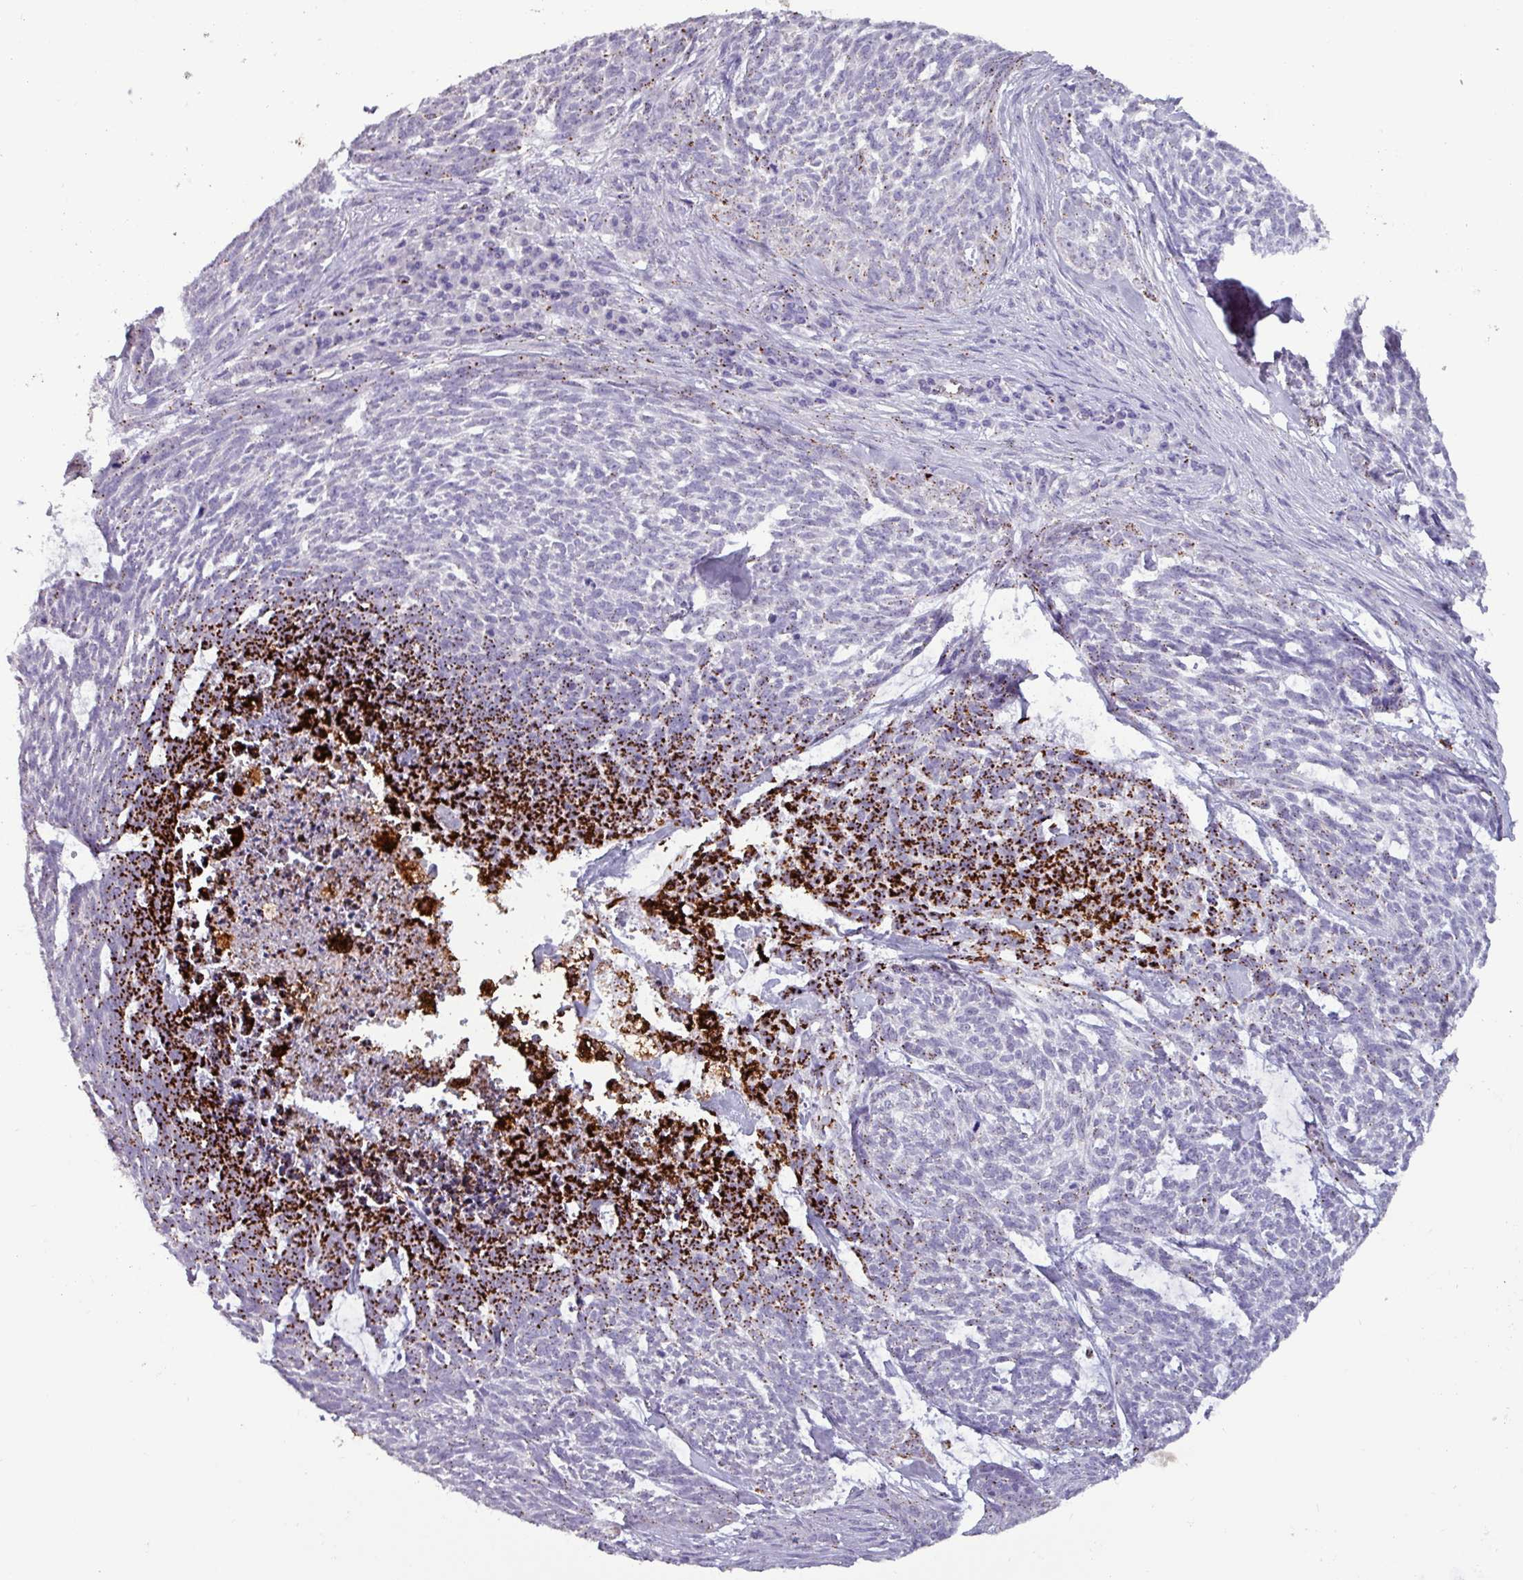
{"staining": {"intensity": "strong", "quantity": "<25%", "location": "cytoplasmic/membranous"}, "tissue": "skin cancer", "cell_type": "Tumor cells", "image_type": "cancer", "snomed": [{"axis": "morphology", "description": "Basal cell carcinoma"}, {"axis": "topography", "description": "Skin"}], "caption": "High-magnification brightfield microscopy of skin cancer stained with DAB (3,3'-diaminobenzidine) (brown) and counterstained with hematoxylin (blue). tumor cells exhibit strong cytoplasmic/membranous expression is seen in about<25% of cells.", "gene": "PLIN2", "patient": {"sex": "female", "age": 93}}